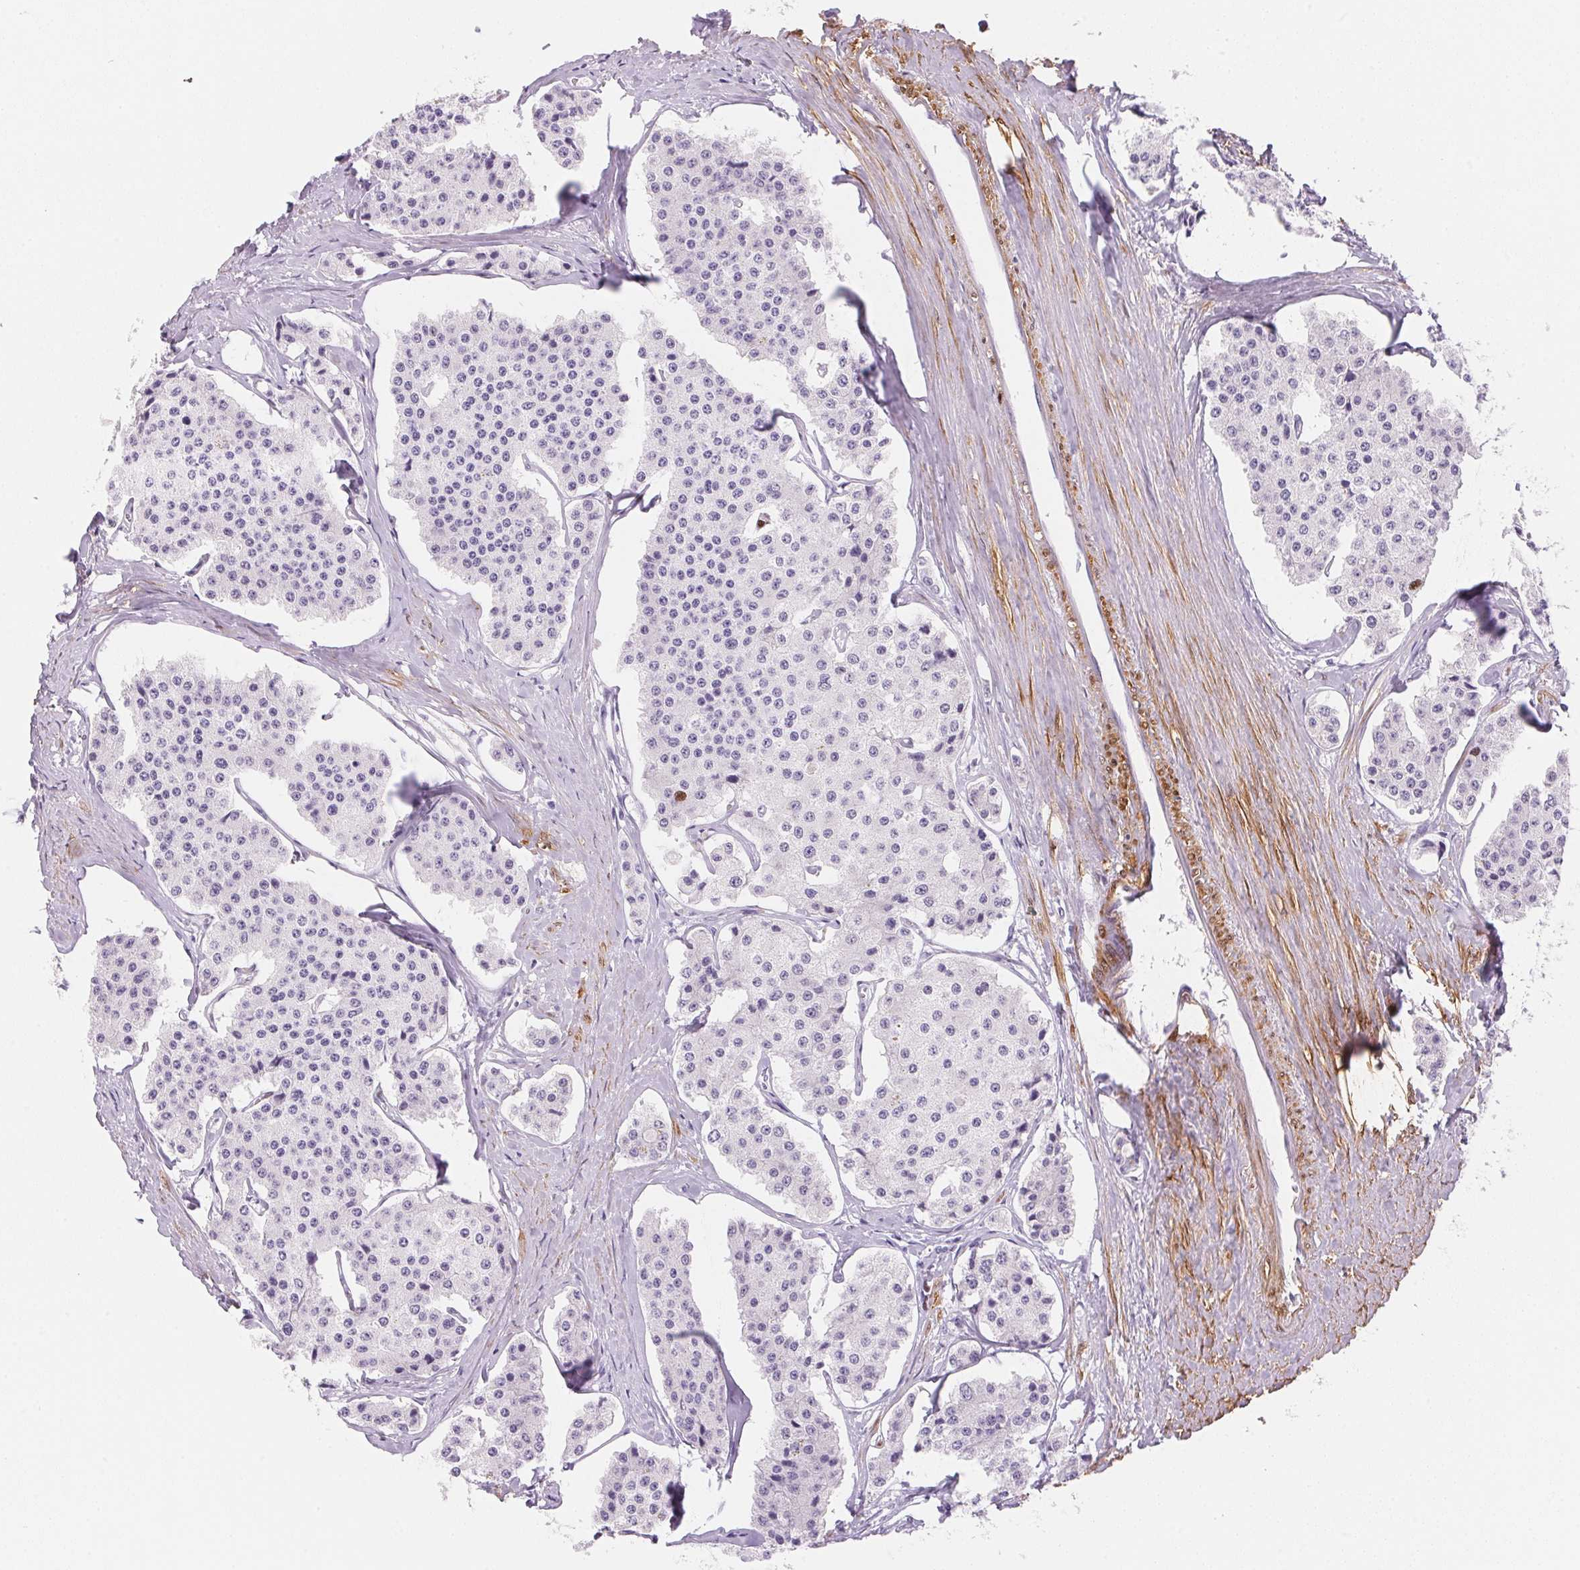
{"staining": {"intensity": "negative", "quantity": "none", "location": "none"}, "tissue": "carcinoid", "cell_type": "Tumor cells", "image_type": "cancer", "snomed": [{"axis": "morphology", "description": "Carcinoid, malignant, NOS"}, {"axis": "topography", "description": "Small intestine"}], "caption": "Immunohistochemical staining of carcinoid displays no significant positivity in tumor cells.", "gene": "SMTN", "patient": {"sex": "female", "age": 65}}